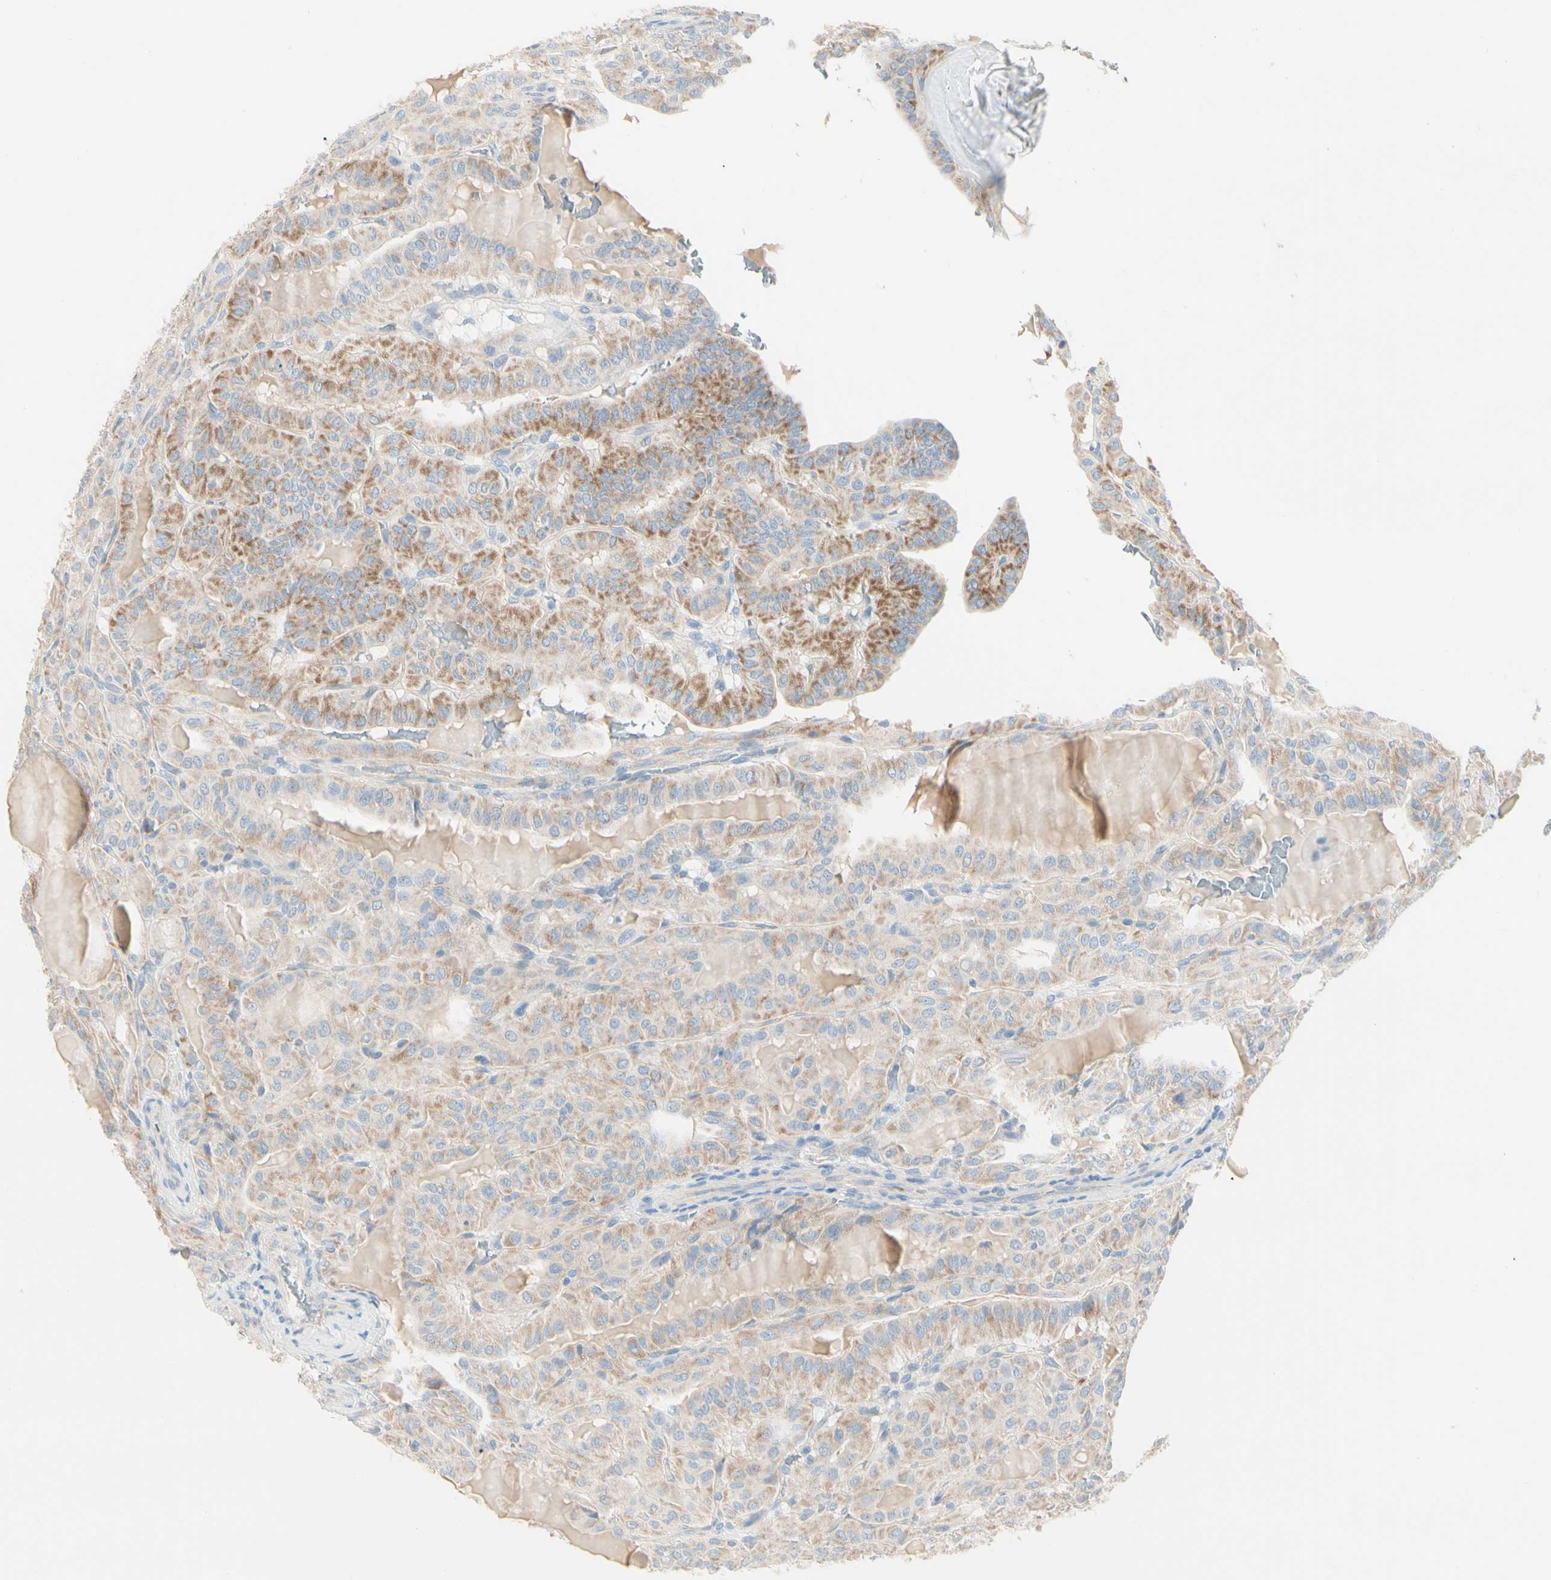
{"staining": {"intensity": "moderate", "quantity": ">75%", "location": "cytoplasmic/membranous"}, "tissue": "thyroid cancer", "cell_type": "Tumor cells", "image_type": "cancer", "snomed": [{"axis": "morphology", "description": "Papillary adenocarcinoma, NOS"}, {"axis": "topography", "description": "Thyroid gland"}], "caption": "IHC histopathology image of thyroid cancer stained for a protein (brown), which demonstrates medium levels of moderate cytoplasmic/membranous positivity in approximately >75% of tumor cells.", "gene": "ALDH18A1", "patient": {"sex": "male", "age": 77}}